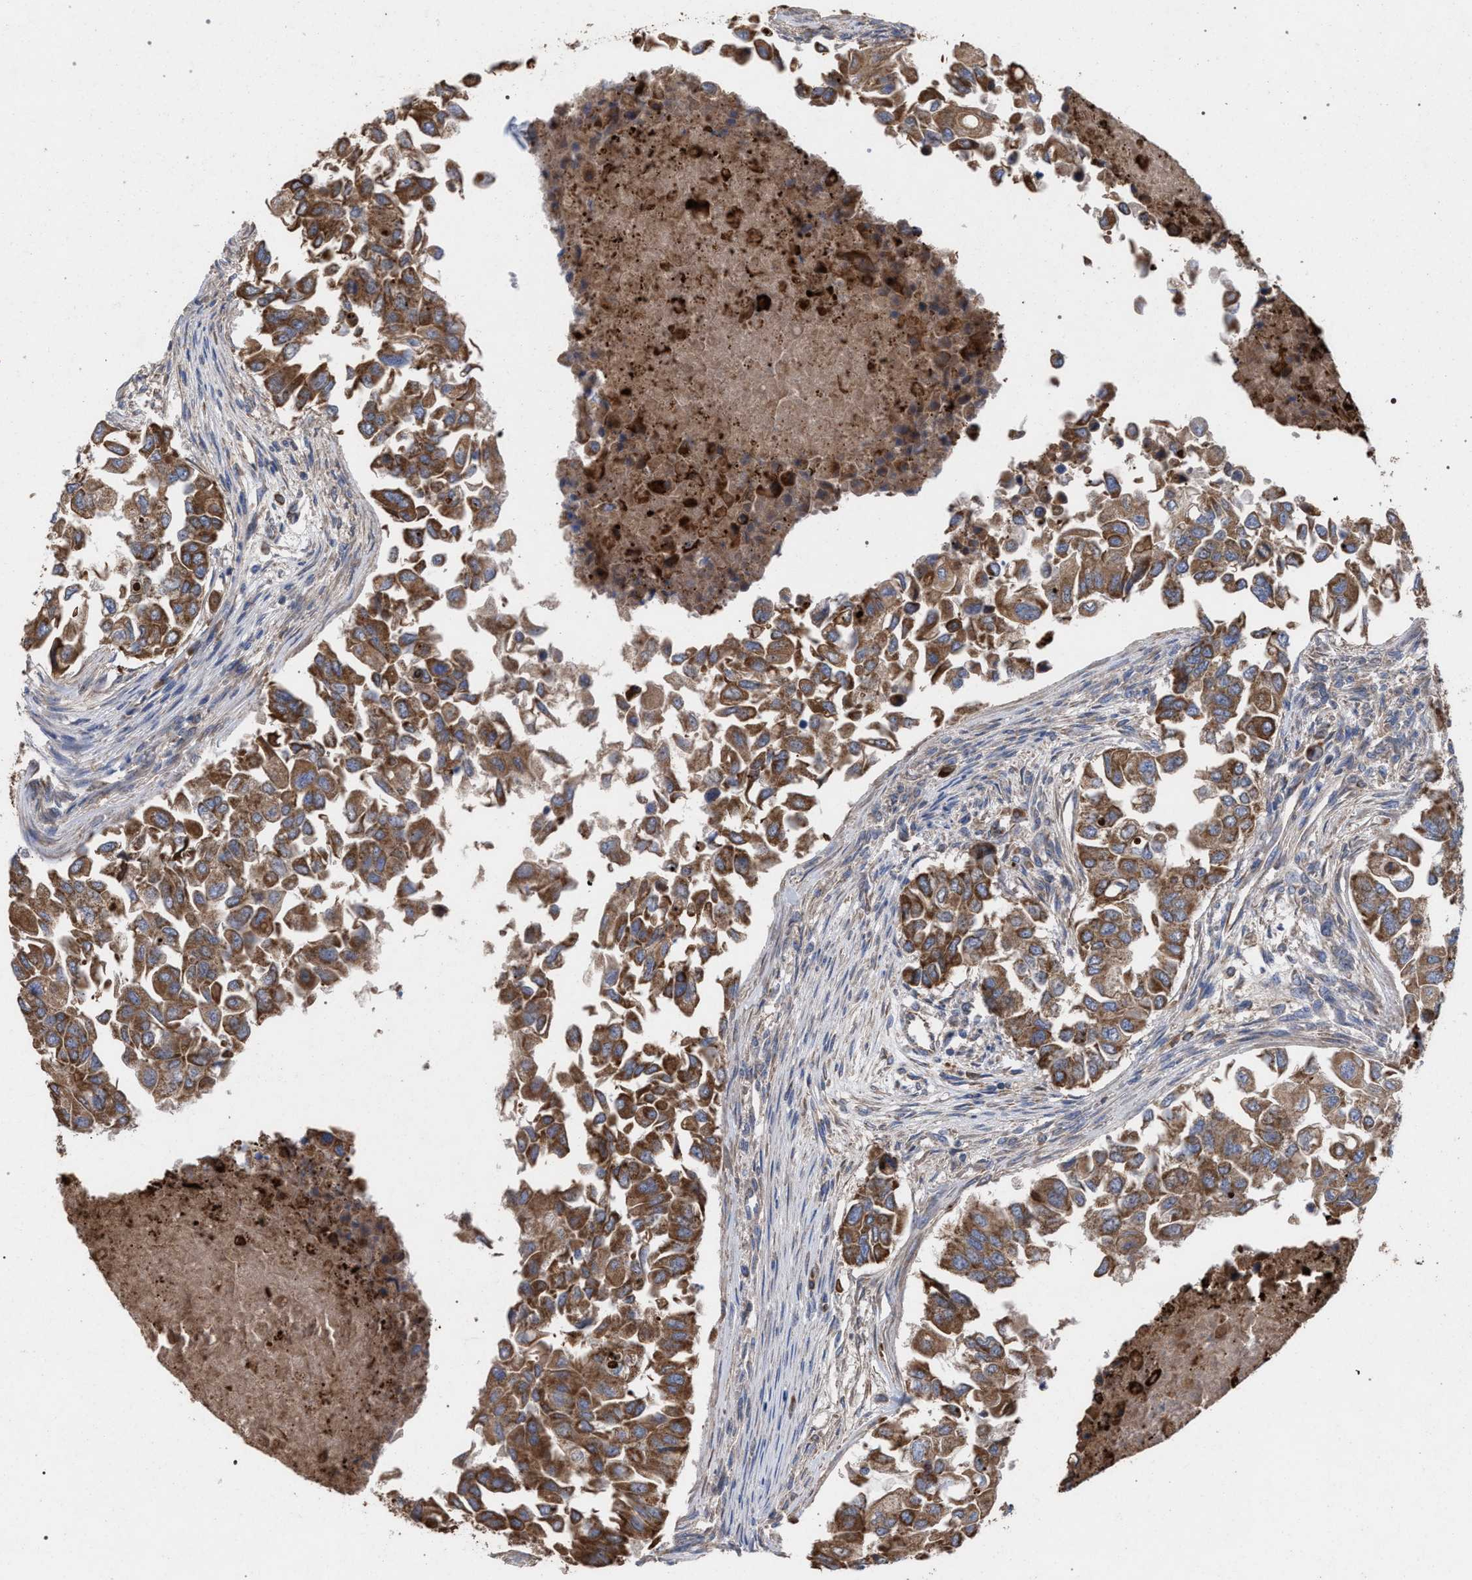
{"staining": {"intensity": "moderate", "quantity": ">75%", "location": "cytoplasmic/membranous"}, "tissue": "breast cancer", "cell_type": "Tumor cells", "image_type": "cancer", "snomed": [{"axis": "morphology", "description": "Normal tissue, NOS"}, {"axis": "morphology", "description": "Duct carcinoma"}, {"axis": "topography", "description": "Breast"}], "caption": "Immunohistochemical staining of breast cancer (intraductal carcinoma) demonstrates moderate cytoplasmic/membranous protein staining in approximately >75% of tumor cells. (Brightfield microscopy of DAB IHC at high magnification).", "gene": "BCL2L12", "patient": {"sex": "female", "age": 49}}